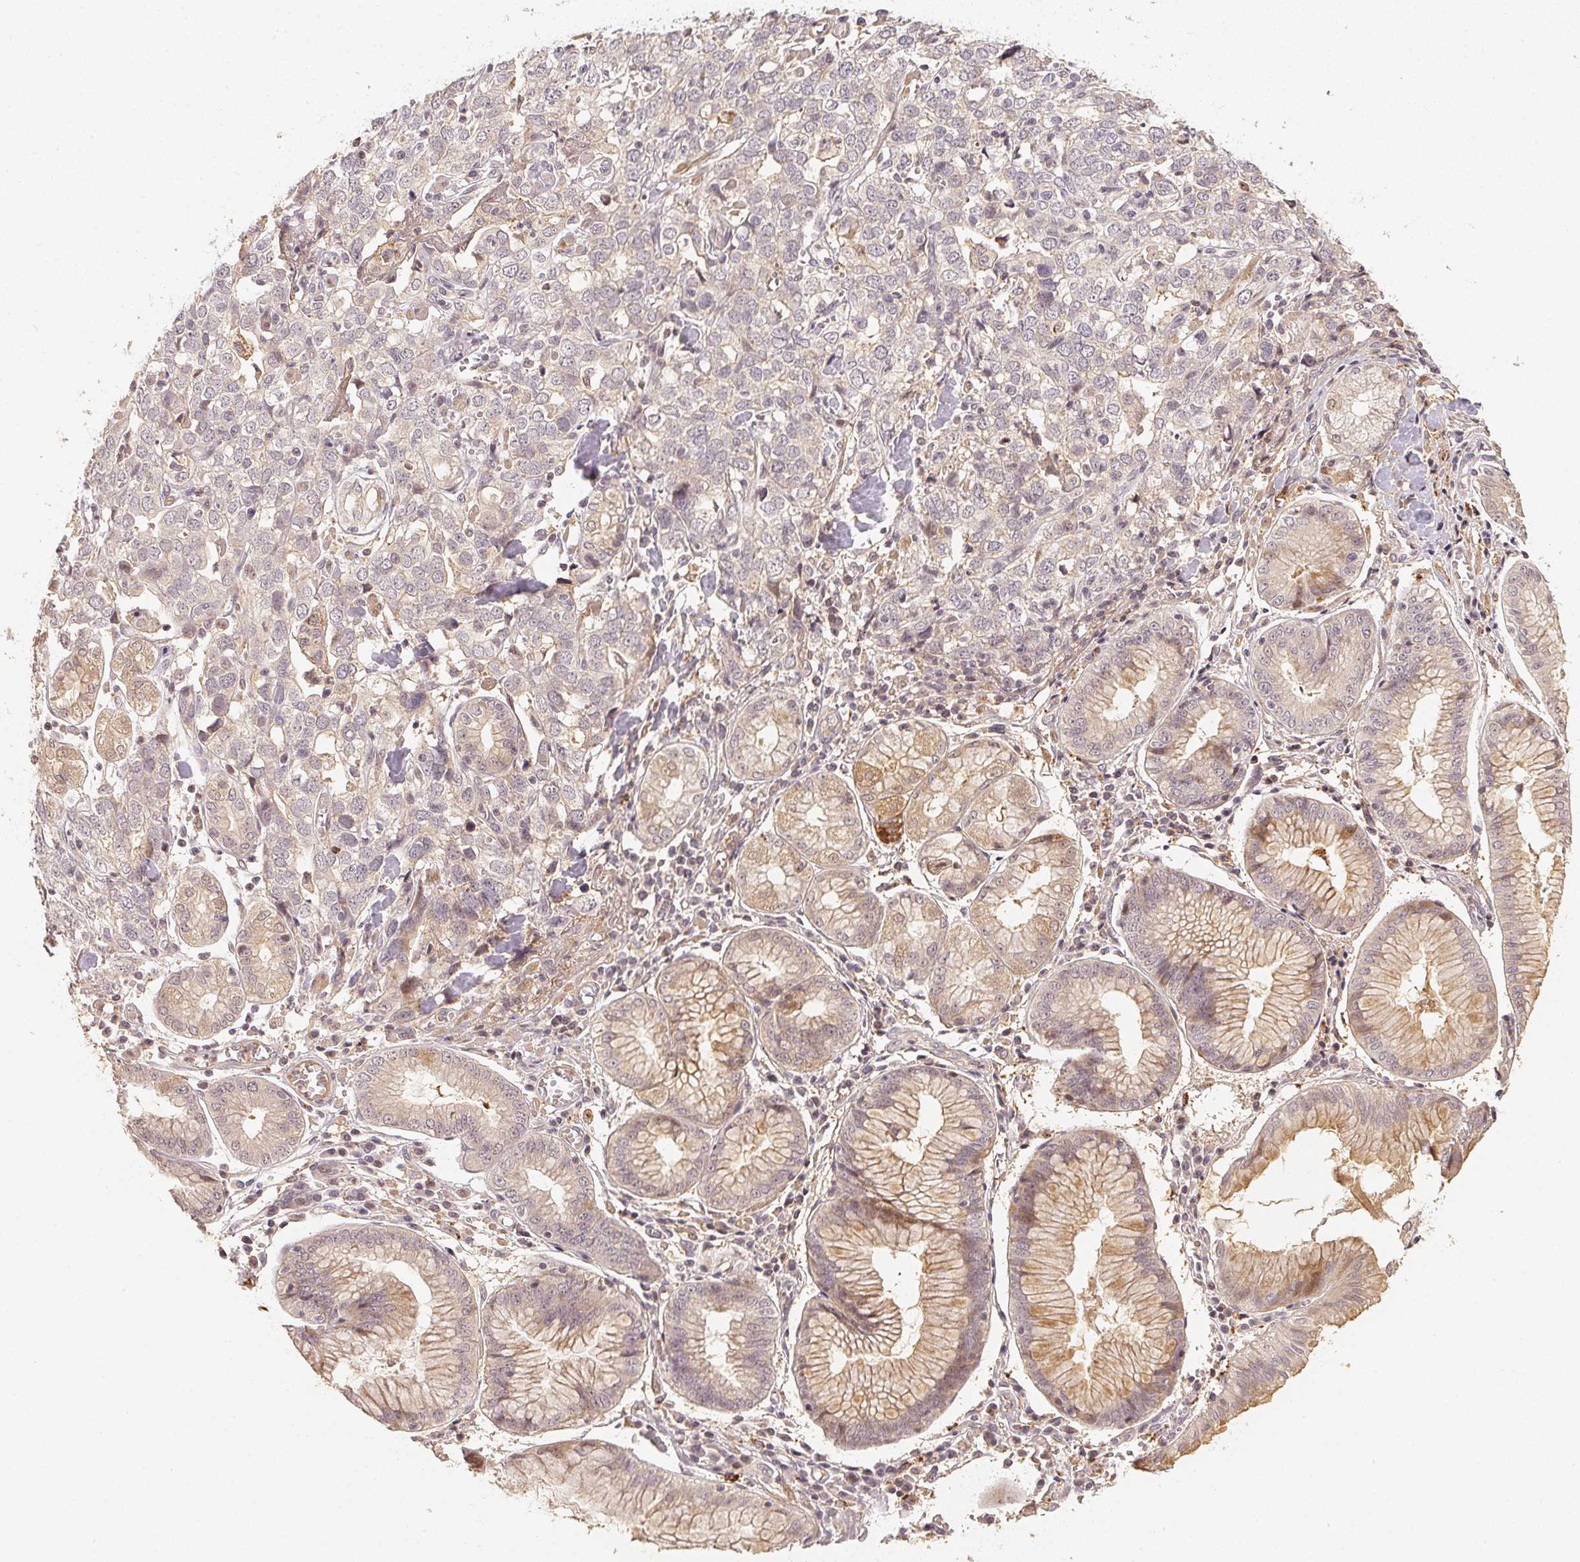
{"staining": {"intensity": "negative", "quantity": "none", "location": "none"}, "tissue": "stomach cancer", "cell_type": "Tumor cells", "image_type": "cancer", "snomed": [{"axis": "morphology", "description": "Adenocarcinoma, NOS"}, {"axis": "topography", "description": "Stomach, upper"}], "caption": "Tumor cells are negative for protein expression in human adenocarcinoma (stomach).", "gene": "SERPINE1", "patient": {"sex": "male", "age": 81}}